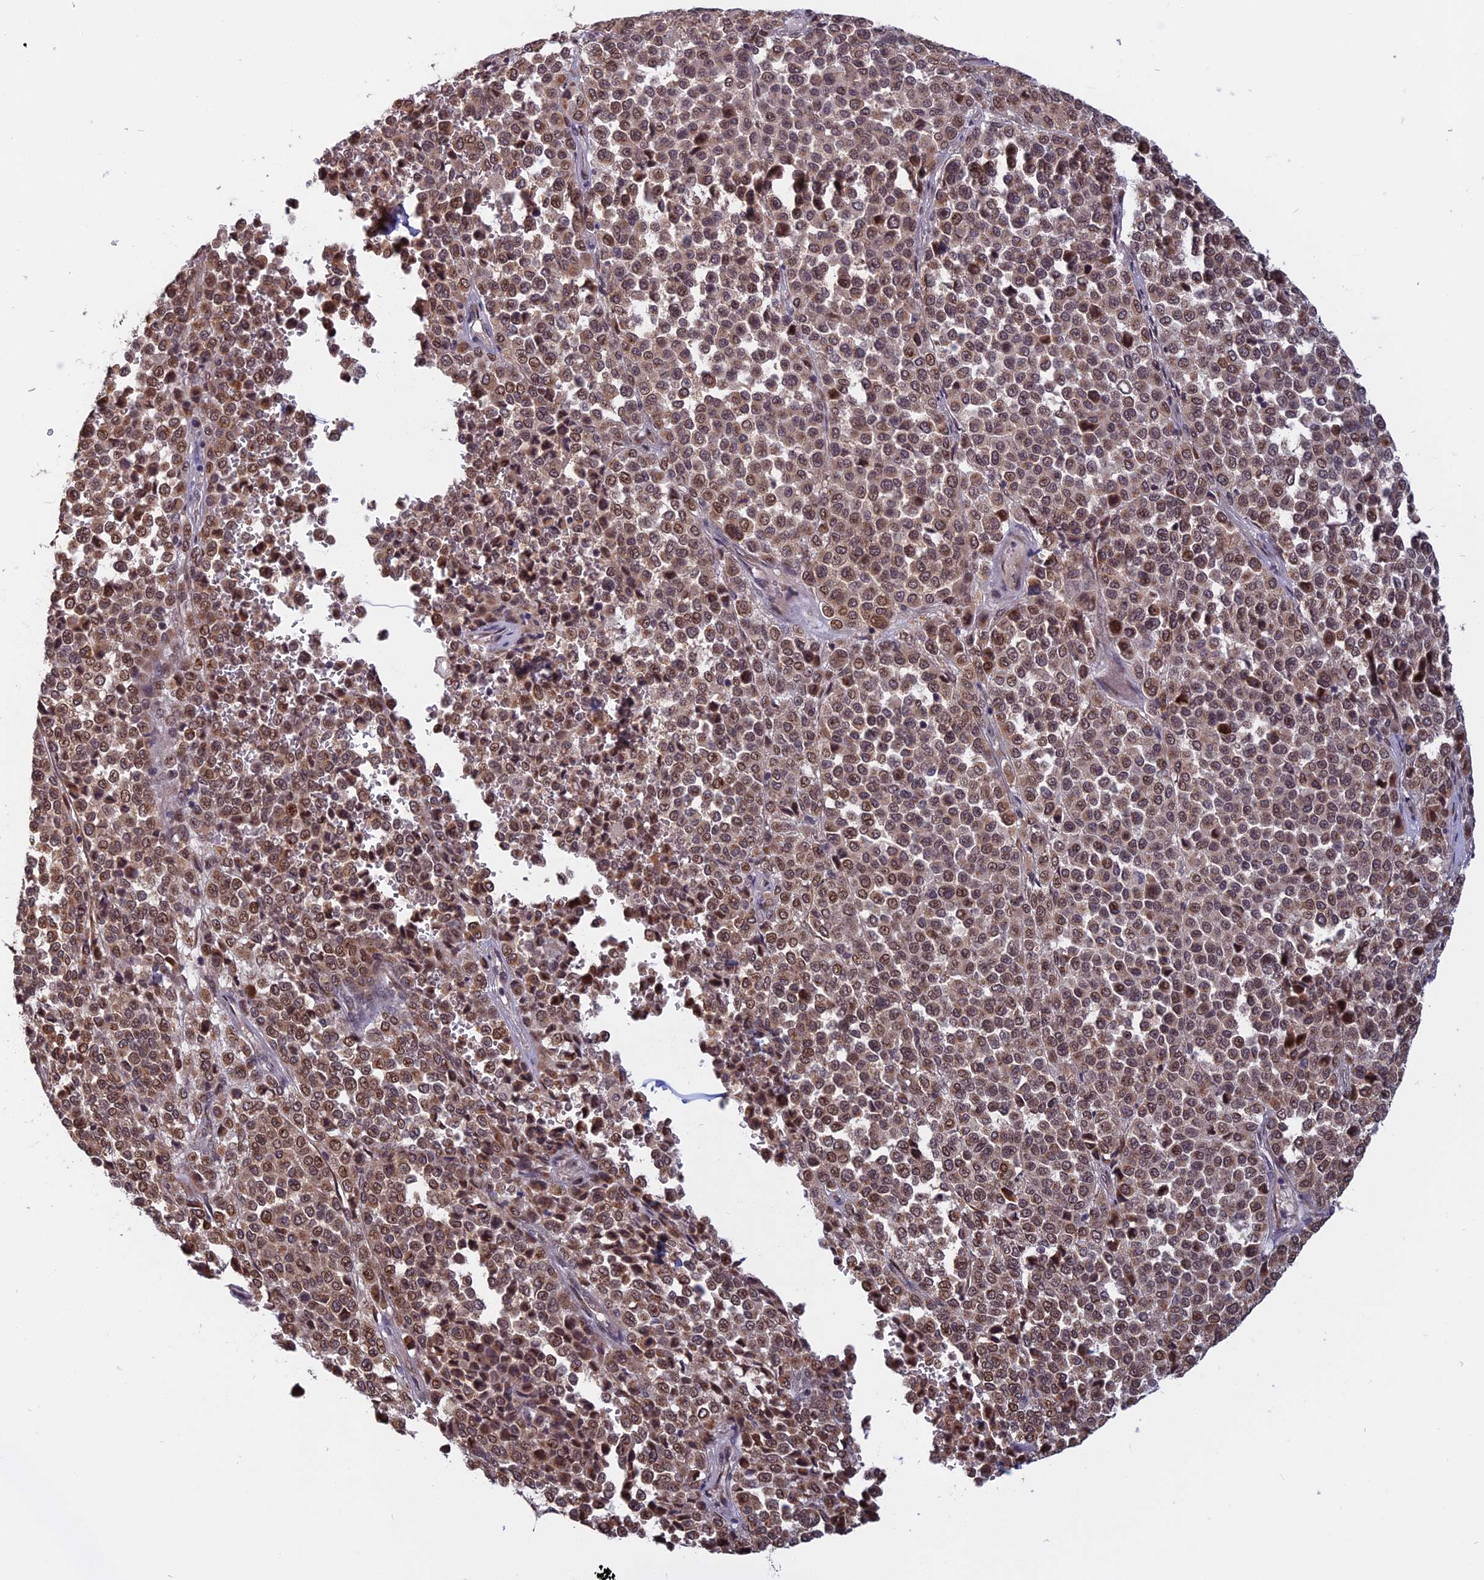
{"staining": {"intensity": "moderate", "quantity": ">75%", "location": "cytoplasmic/membranous,nuclear"}, "tissue": "melanoma", "cell_type": "Tumor cells", "image_type": "cancer", "snomed": [{"axis": "morphology", "description": "Malignant melanoma, Metastatic site"}, {"axis": "topography", "description": "Pancreas"}], "caption": "Malignant melanoma (metastatic site) stained for a protein (brown) demonstrates moderate cytoplasmic/membranous and nuclear positive positivity in about >75% of tumor cells.", "gene": "CCDC113", "patient": {"sex": "female", "age": 30}}